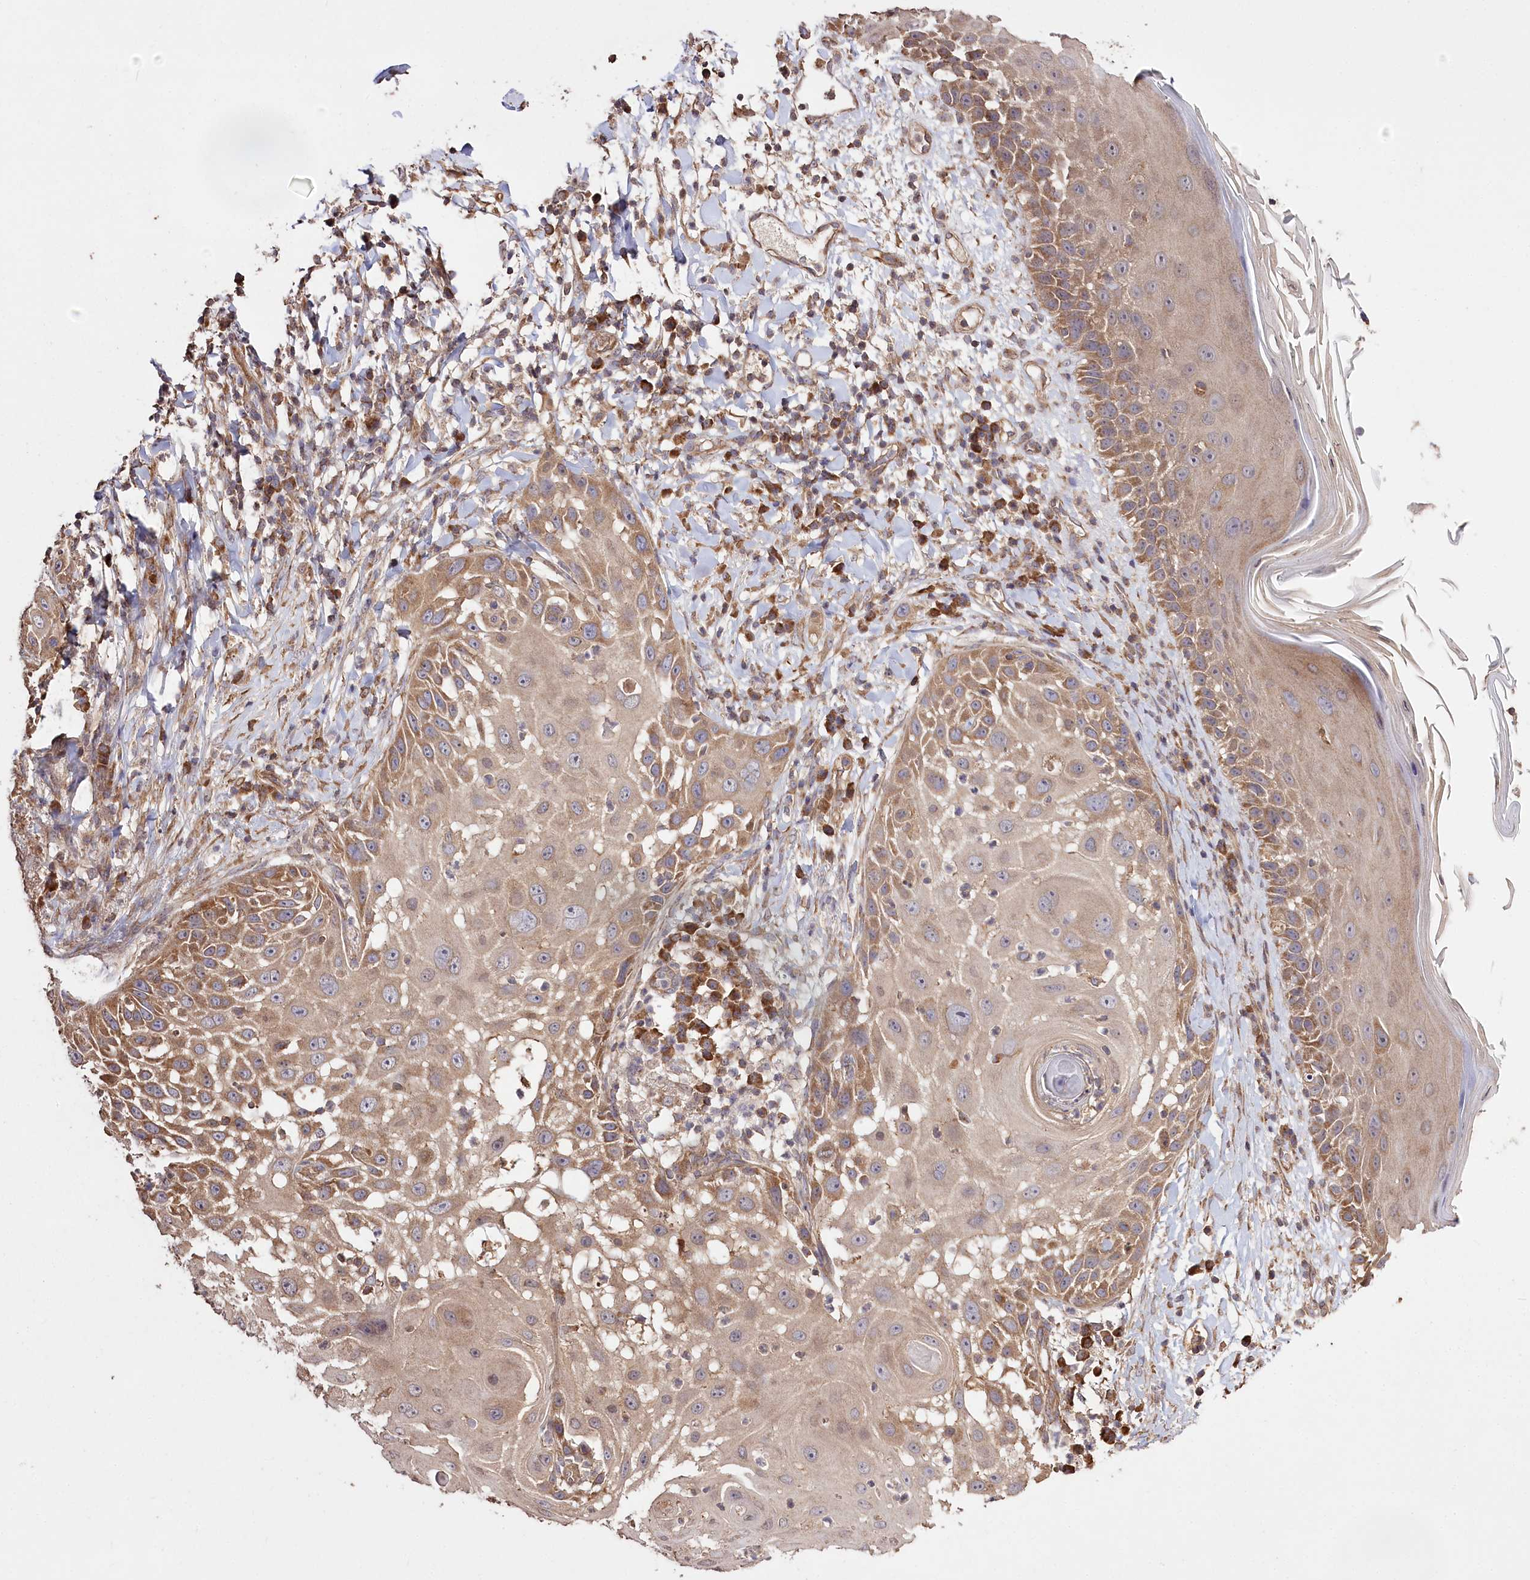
{"staining": {"intensity": "moderate", "quantity": ">75%", "location": "cytoplasmic/membranous"}, "tissue": "skin cancer", "cell_type": "Tumor cells", "image_type": "cancer", "snomed": [{"axis": "morphology", "description": "Squamous cell carcinoma, NOS"}, {"axis": "topography", "description": "Skin"}], "caption": "Human squamous cell carcinoma (skin) stained with a protein marker demonstrates moderate staining in tumor cells.", "gene": "PRSS53", "patient": {"sex": "female", "age": 44}}